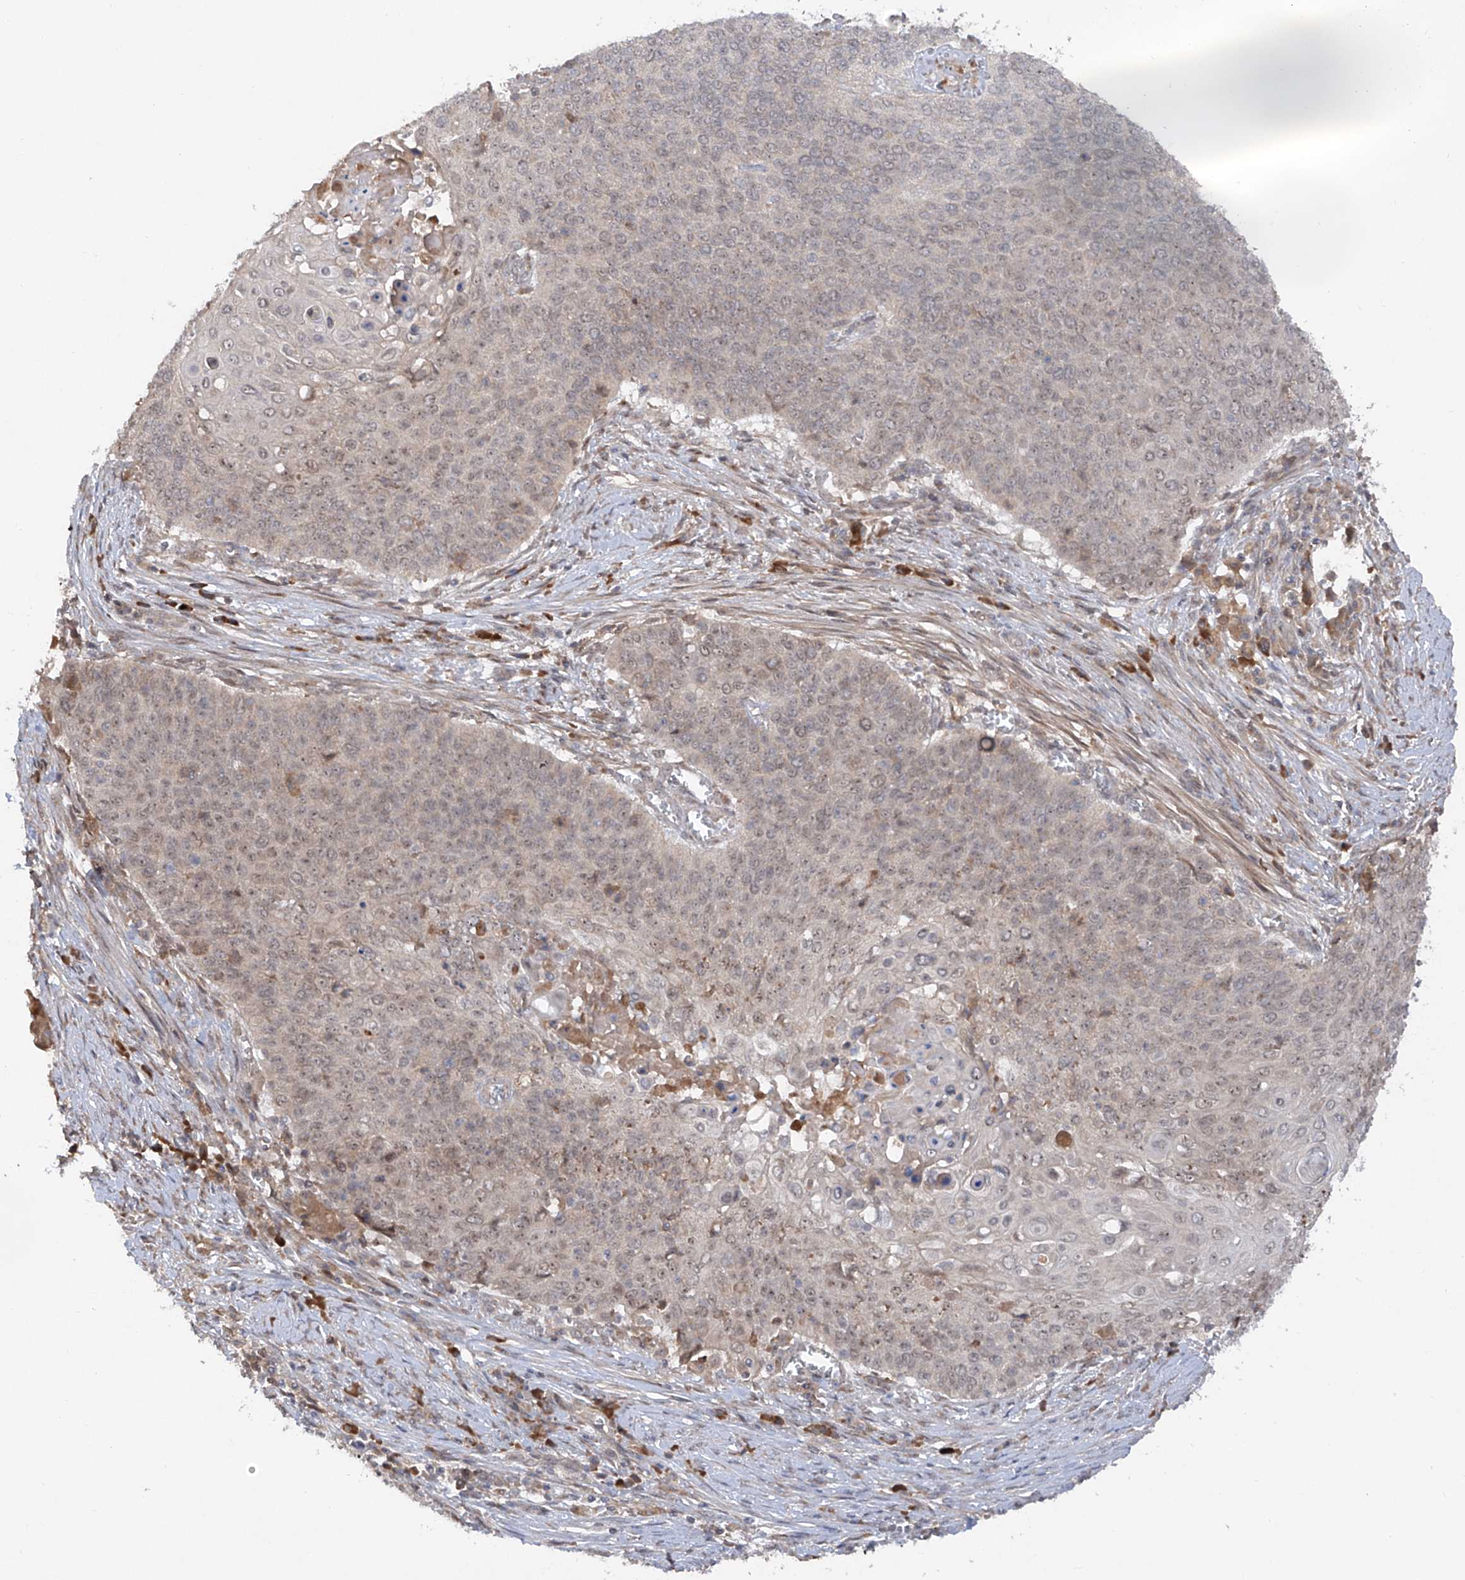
{"staining": {"intensity": "weak", "quantity": "25%-75%", "location": "nuclear"}, "tissue": "cervical cancer", "cell_type": "Tumor cells", "image_type": "cancer", "snomed": [{"axis": "morphology", "description": "Squamous cell carcinoma, NOS"}, {"axis": "topography", "description": "Cervix"}], "caption": "Immunohistochemistry (IHC) of human cervical squamous cell carcinoma shows low levels of weak nuclear positivity in about 25%-75% of tumor cells.", "gene": "FAM135A", "patient": {"sex": "female", "age": 39}}